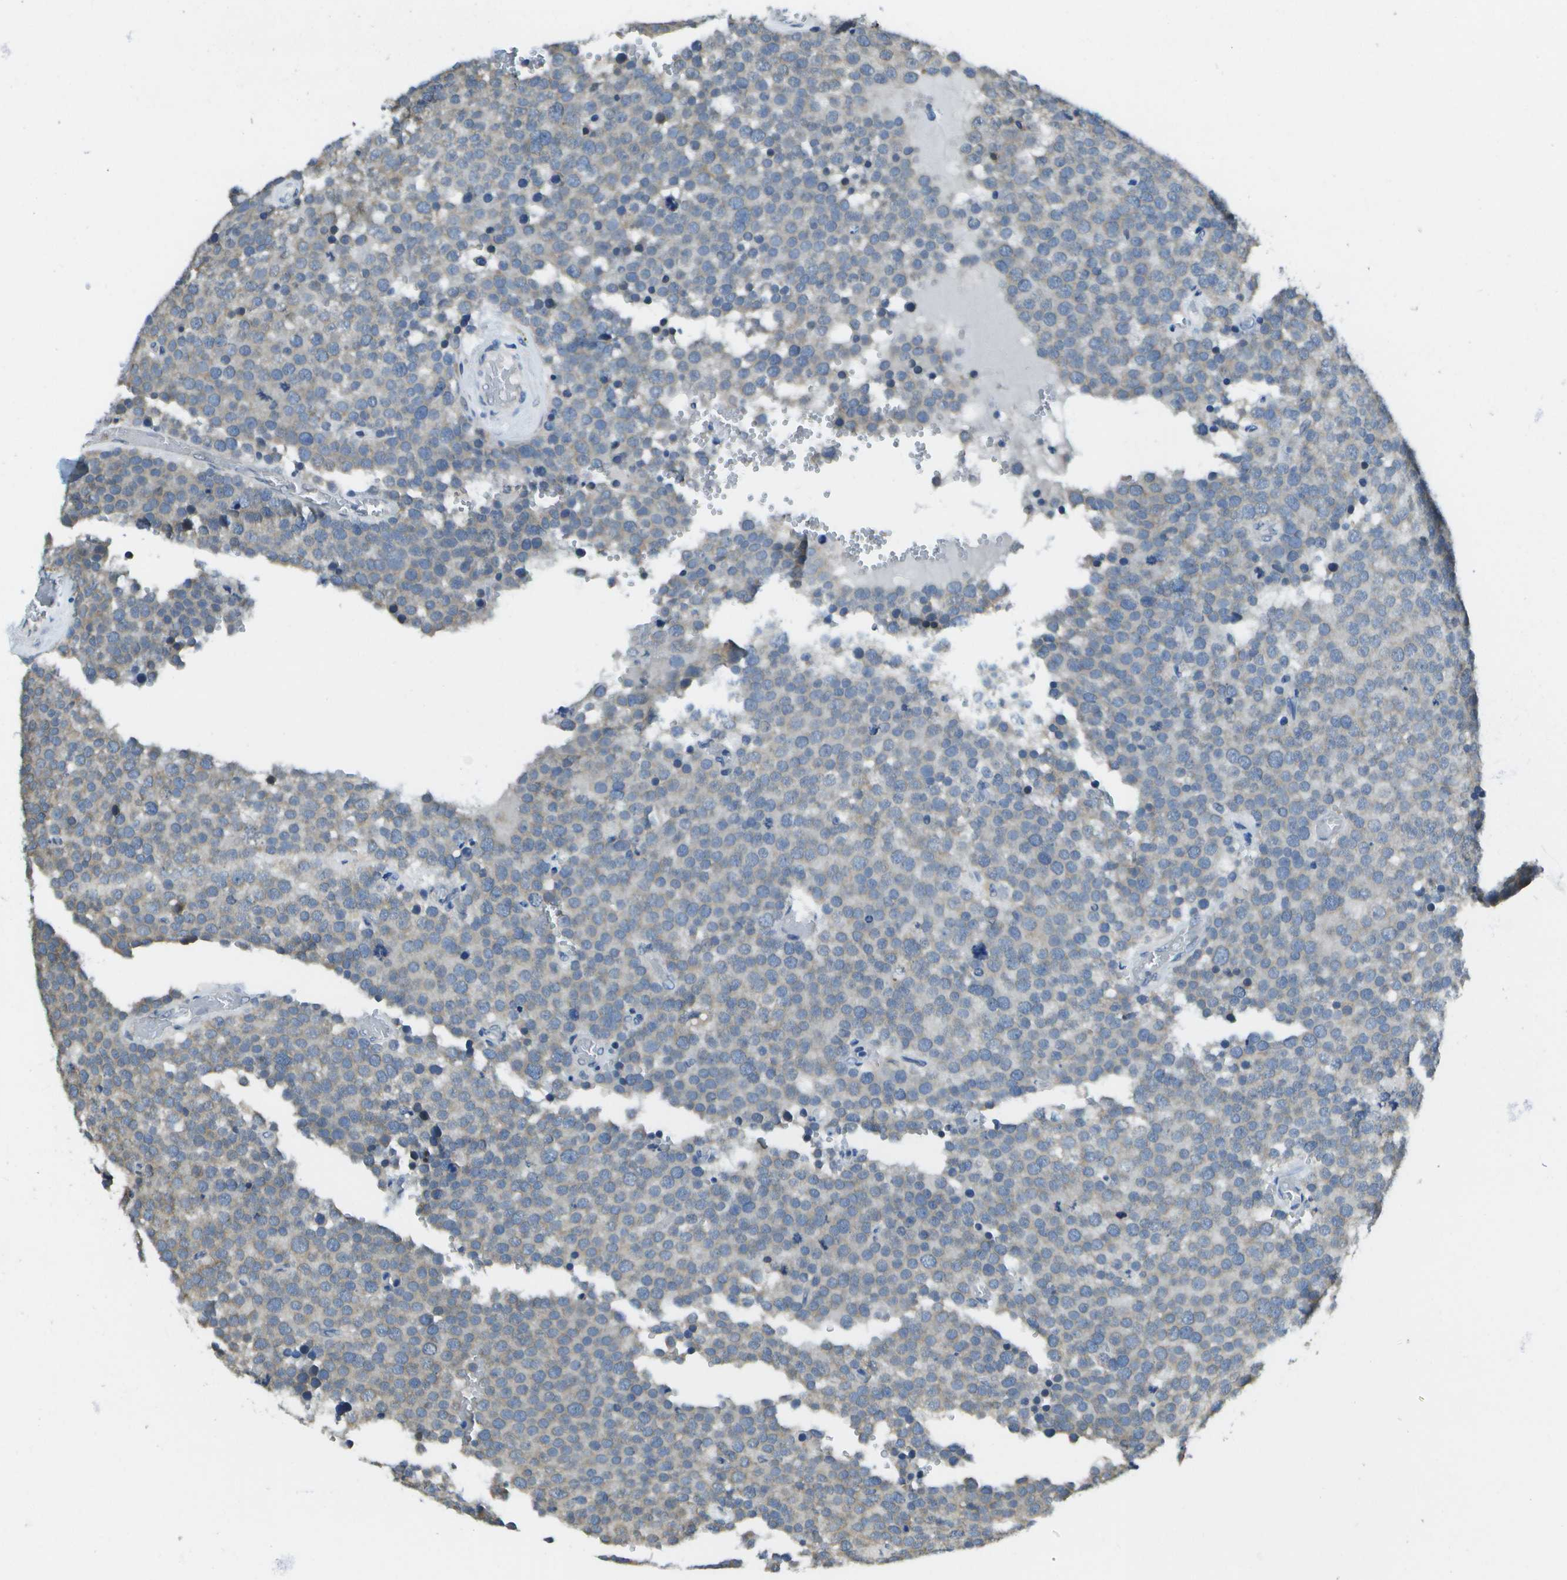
{"staining": {"intensity": "negative", "quantity": "none", "location": "none"}, "tissue": "testis cancer", "cell_type": "Tumor cells", "image_type": "cancer", "snomed": [{"axis": "morphology", "description": "Normal tissue, NOS"}, {"axis": "morphology", "description": "Seminoma, NOS"}, {"axis": "topography", "description": "Testis"}], "caption": "An IHC image of seminoma (testis) is shown. There is no staining in tumor cells of seminoma (testis).", "gene": "DSE", "patient": {"sex": "male", "age": 71}}